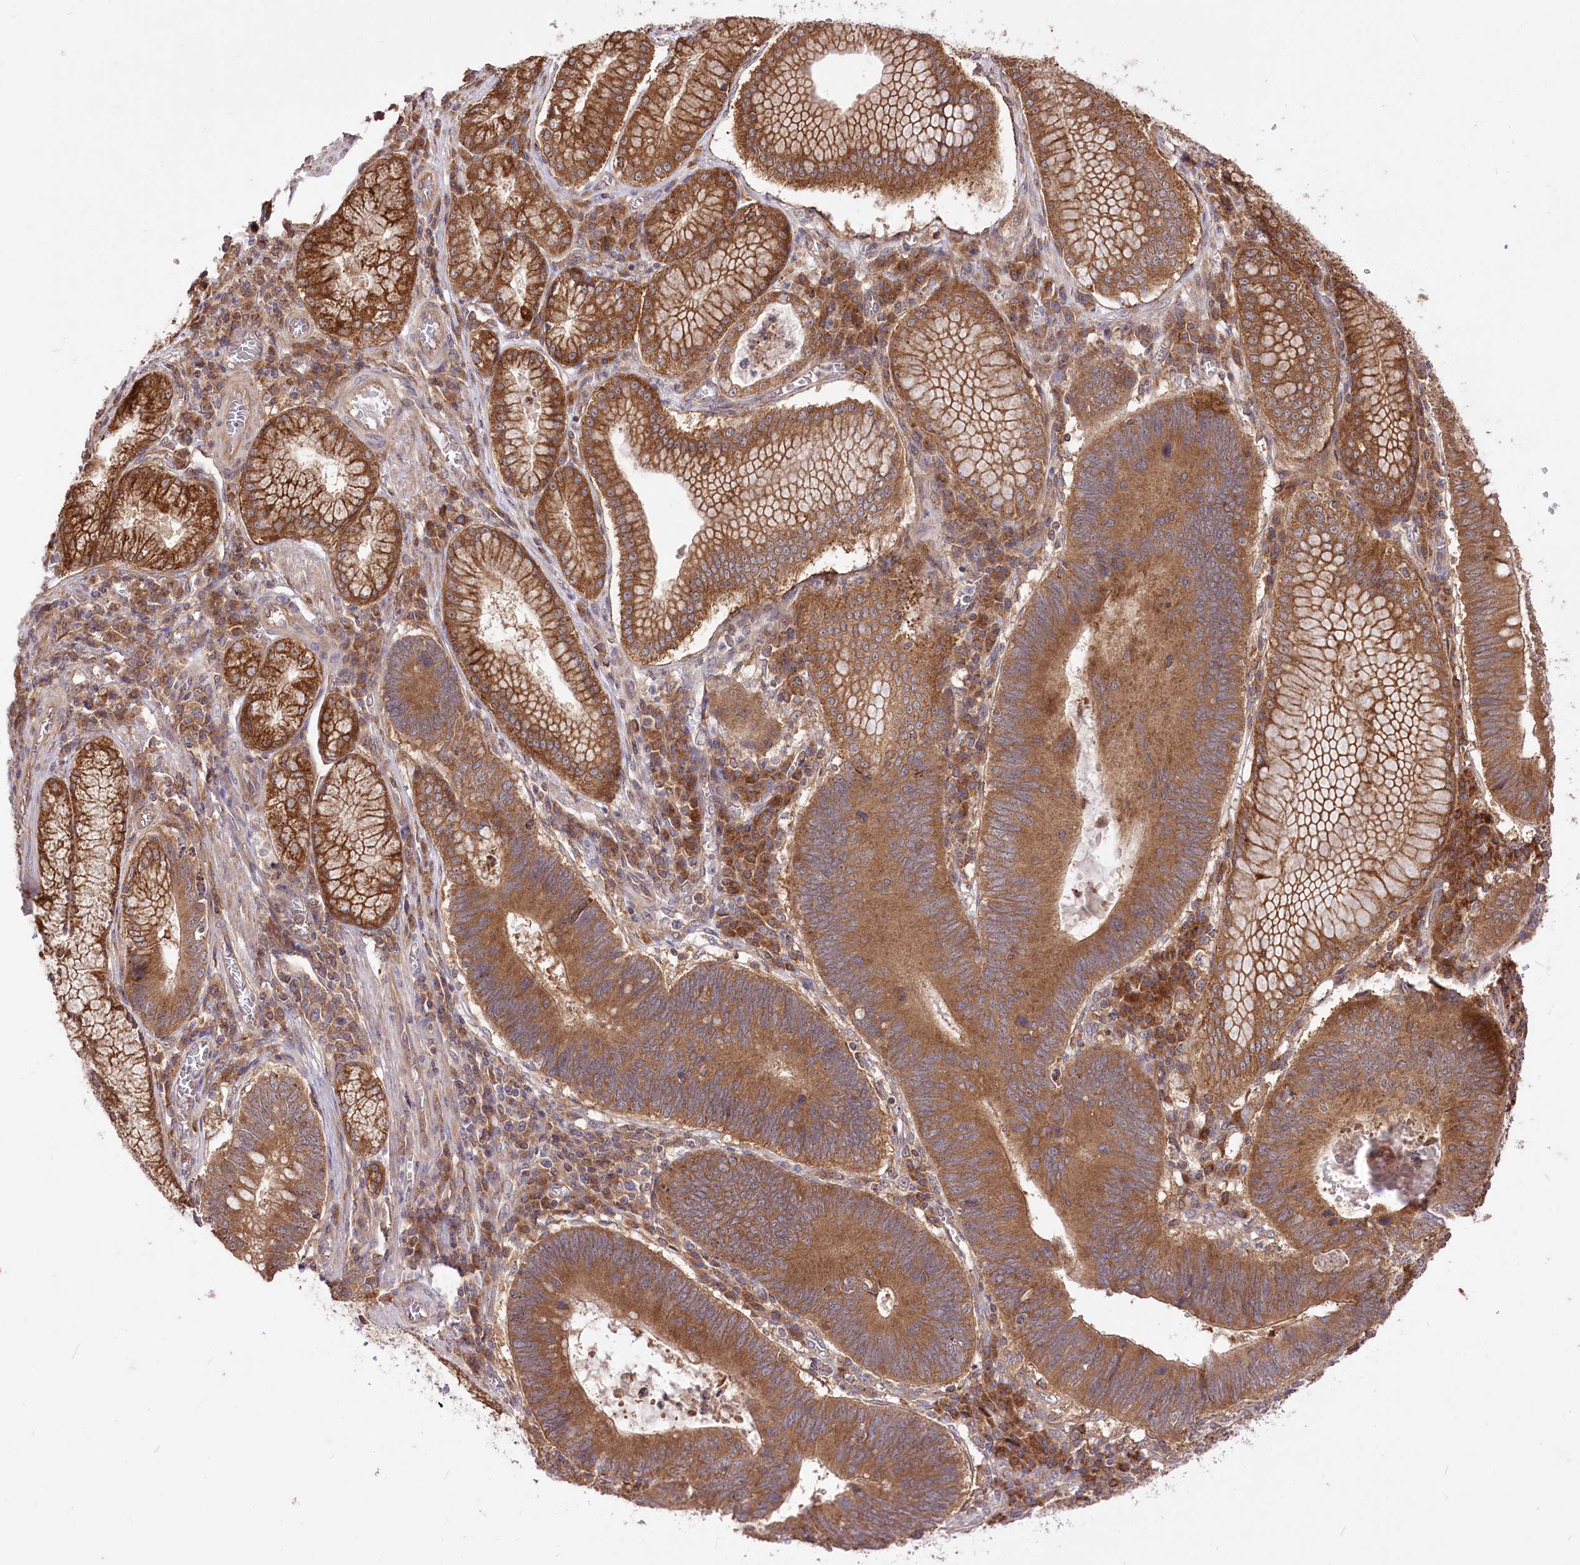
{"staining": {"intensity": "moderate", "quantity": ">75%", "location": "cytoplasmic/membranous"}, "tissue": "stomach cancer", "cell_type": "Tumor cells", "image_type": "cancer", "snomed": [{"axis": "morphology", "description": "Adenocarcinoma, NOS"}, {"axis": "topography", "description": "Stomach"}], "caption": "The image shows a brown stain indicating the presence of a protein in the cytoplasmic/membranous of tumor cells in stomach cancer.", "gene": "XYLB", "patient": {"sex": "male", "age": 59}}